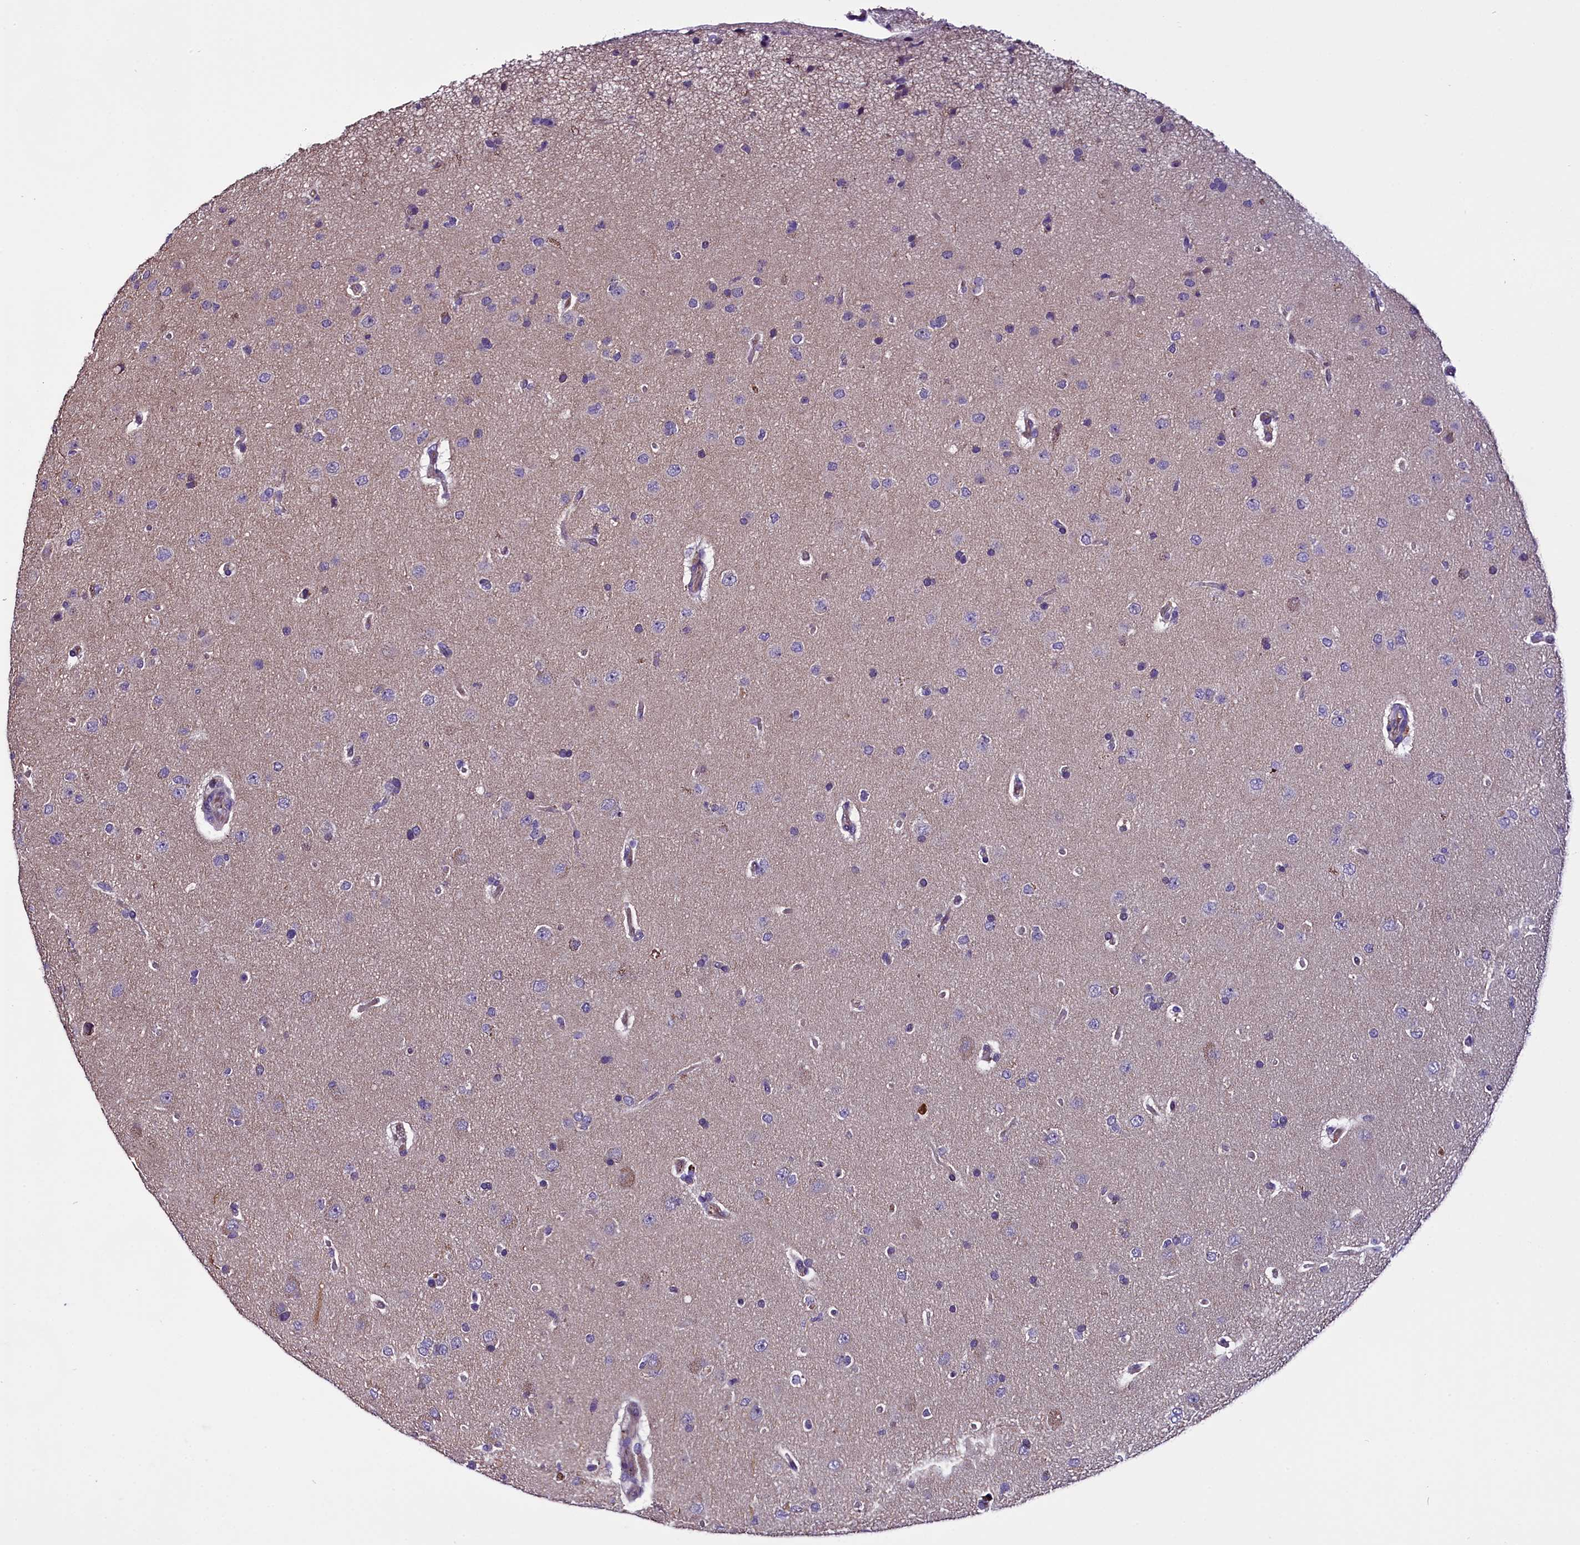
{"staining": {"intensity": "negative", "quantity": "none", "location": "none"}, "tissue": "glioma", "cell_type": "Tumor cells", "image_type": "cancer", "snomed": [{"axis": "morphology", "description": "Glioma, malignant, High grade"}, {"axis": "topography", "description": "Brain"}], "caption": "Image shows no protein staining in tumor cells of high-grade glioma (malignant) tissue.", "gene": "C9orf40", "patient": {"sex": "male", "age": 72}}